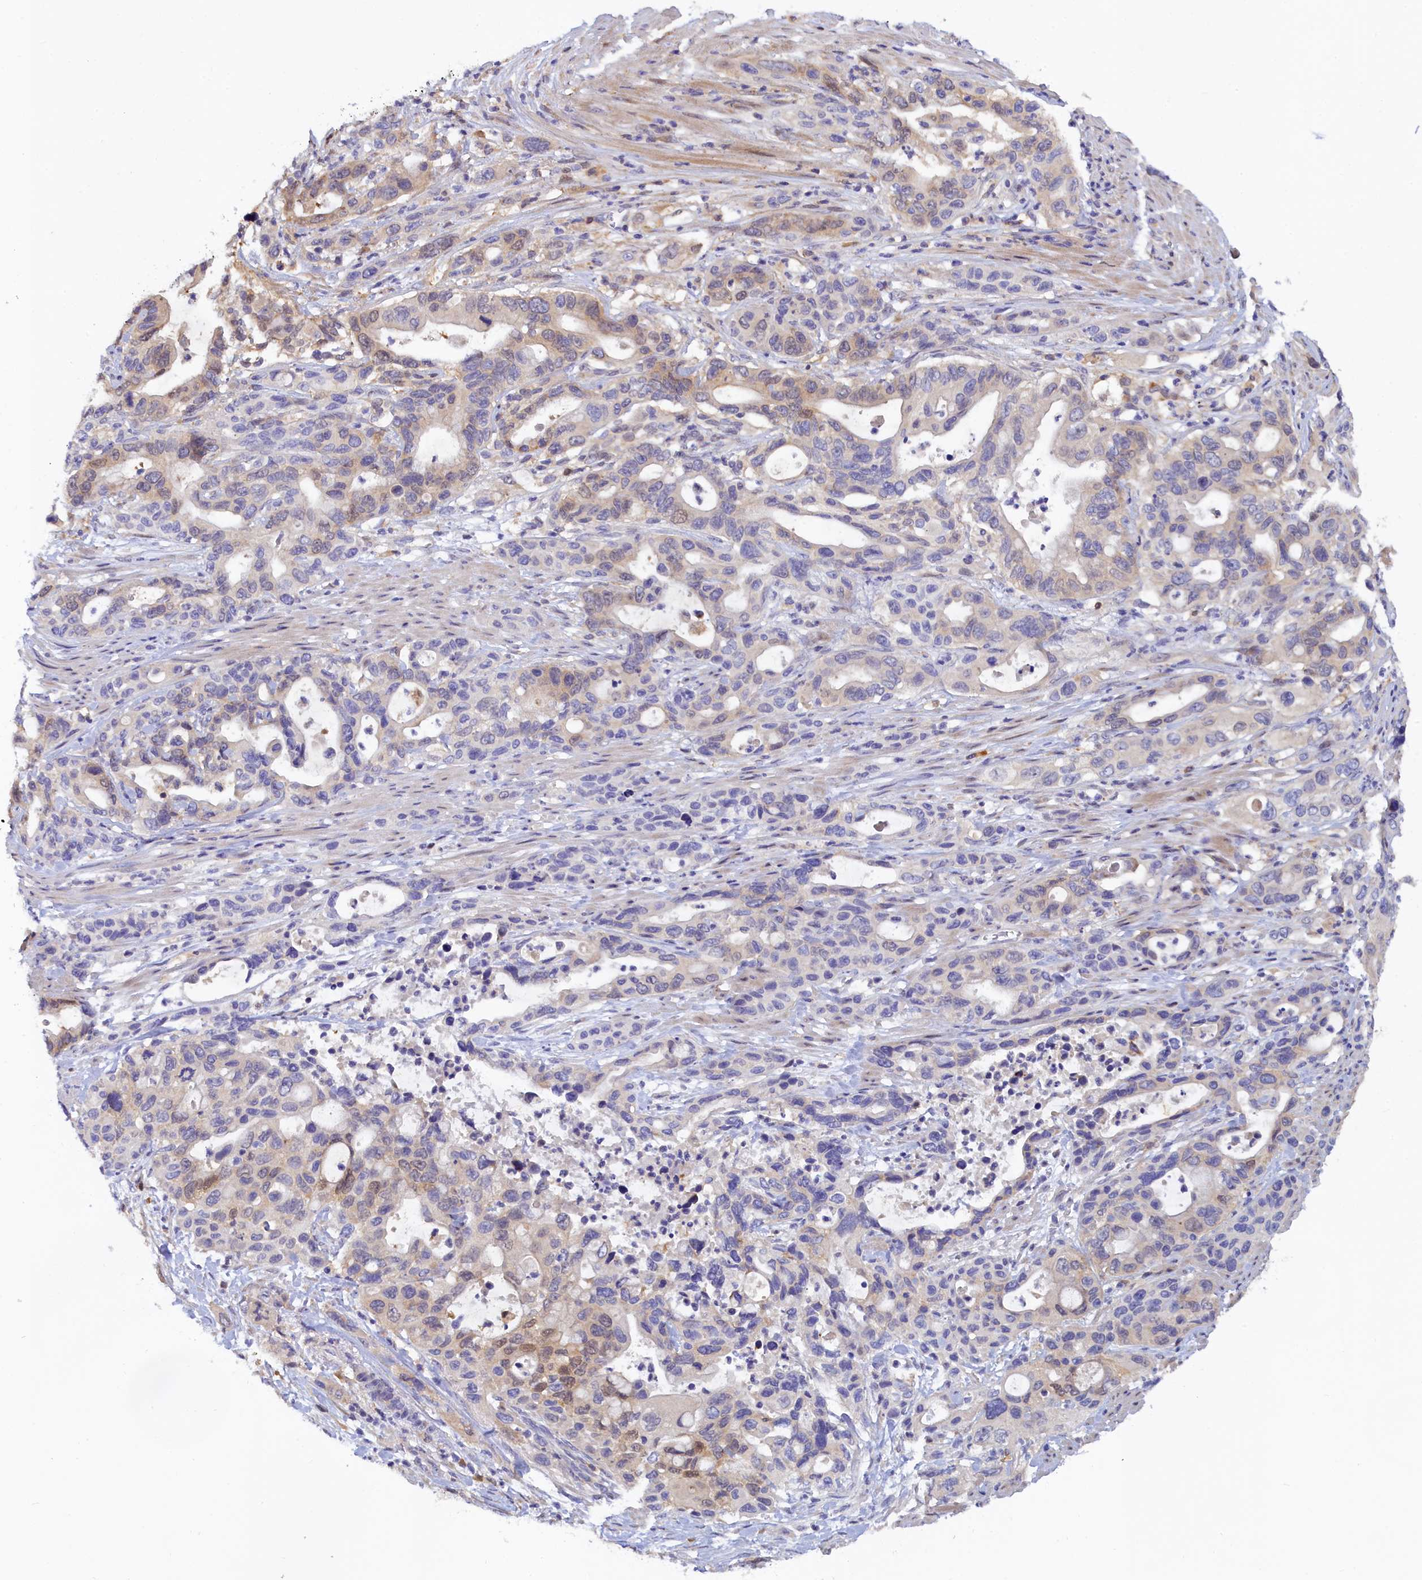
{"staining": {"intensity": "weak", "quantity": "<25%", "location": "cytoplasmic/membranous,nuclear"}, "tissue": "pancreatic cancer", "cell_type": "Tumor cells", "image_type": "cancer", "snomed": [{"axis": "morphology", "description": "Adenocarcinoma, NOS"}, {"axis": "topography", "description": "Pancreas"}], "caption": "DAB (3,3'-diaminobenzidine) immunohistochemical staining of adenocarcinoma (pancreatic) demonstrates no significant expression in tumor cells.", "gene": "SPATA5L1", "patient": {"sex": "female", "age": 71}}